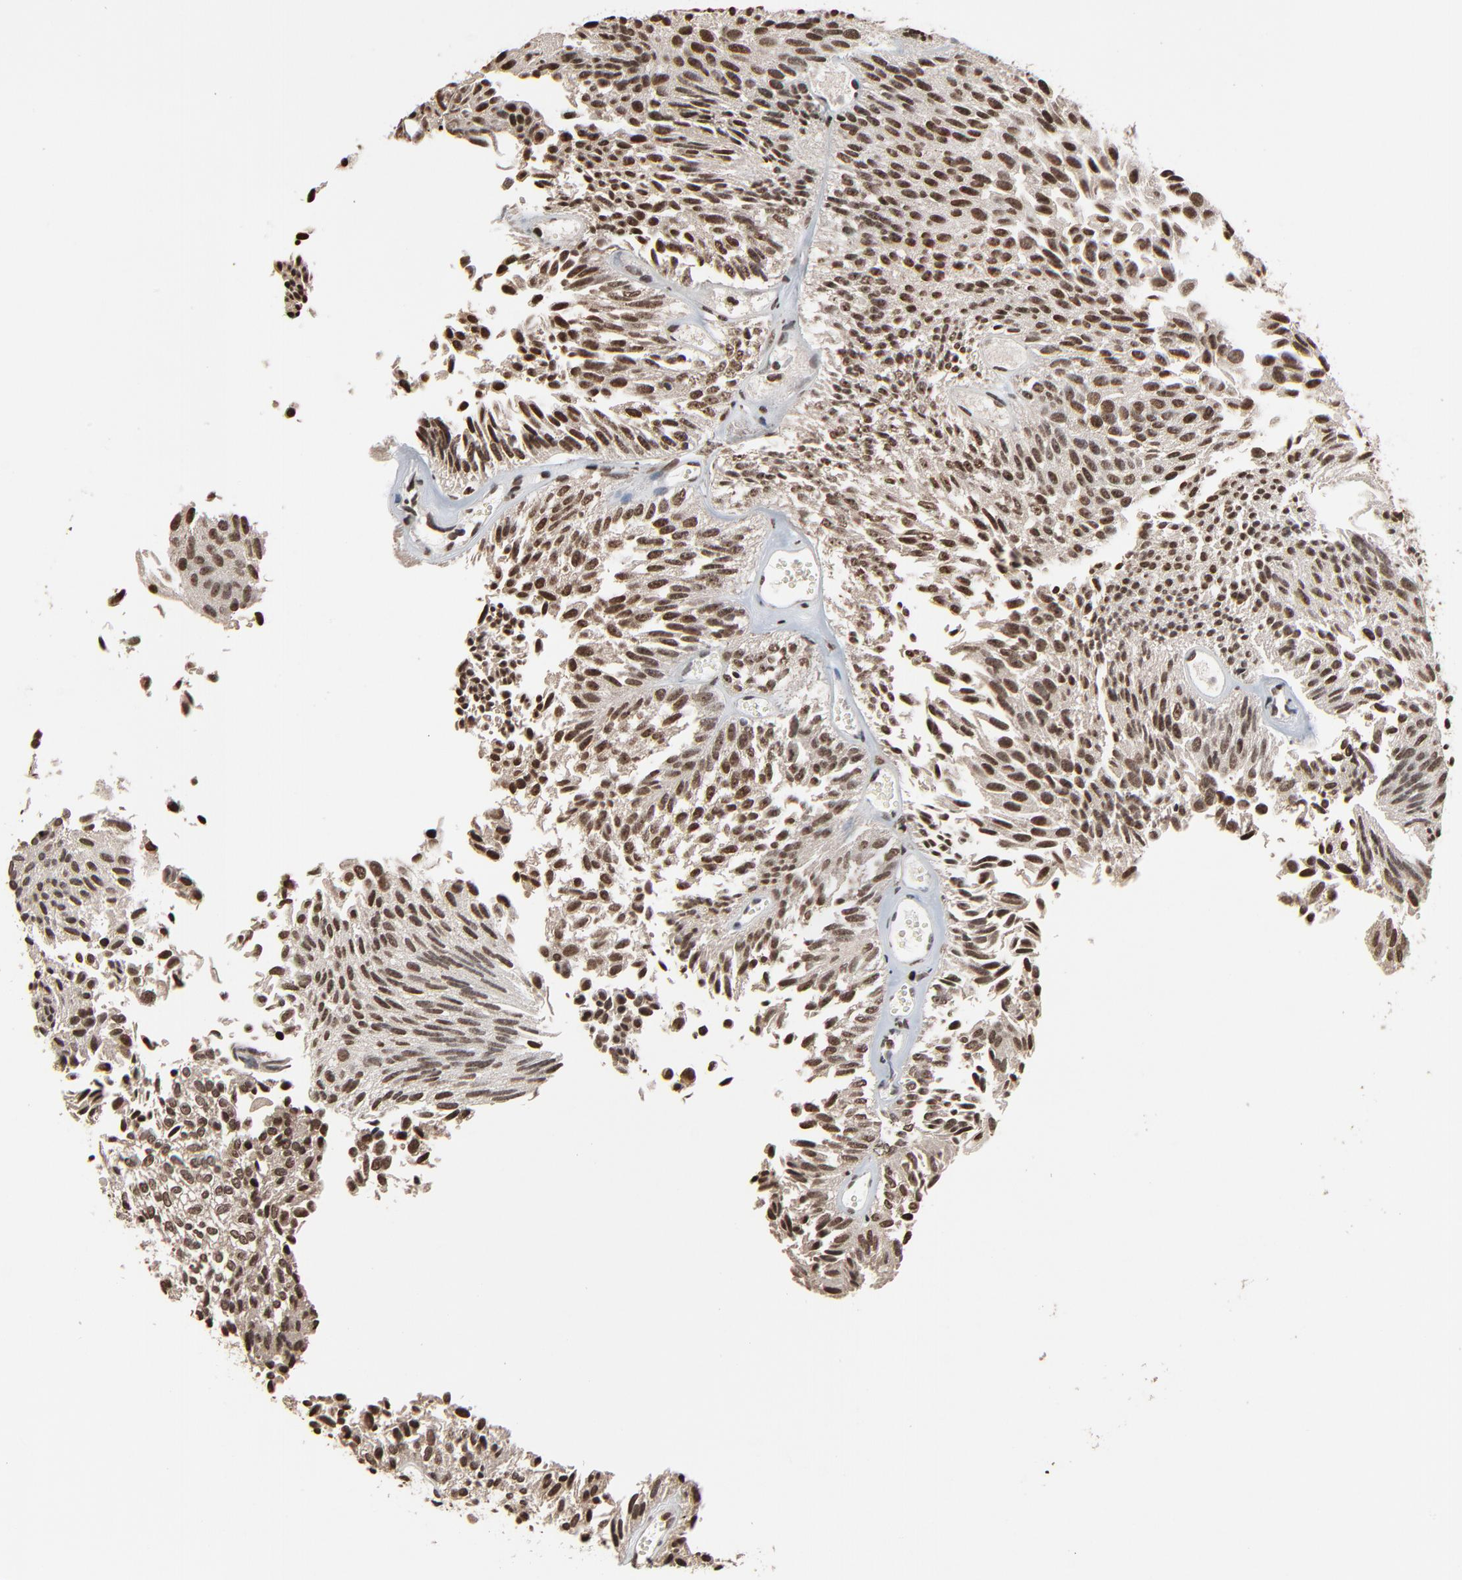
{"staining": {"intensity": "moderate", "quantity": ">75%", "location": "nuclear"}, "tissue": "urothelial cancer", "cell_type": "Tumor cells", "image_type": "cancer", "snomed": [{"axis": "morphology", "description": "Urothelial carcinoma, Low grade"}, {"axis": "topography", "description": "Urinary bladder"}], "caption": "The photomicrograph demonstrates a brown stain indicating the presence of a protein in the nuclear of tumor cells in low-grade urothelial carcinoma.", "gene": "RPS6KA3", "patient": {"sex": "male", "age": 76}}